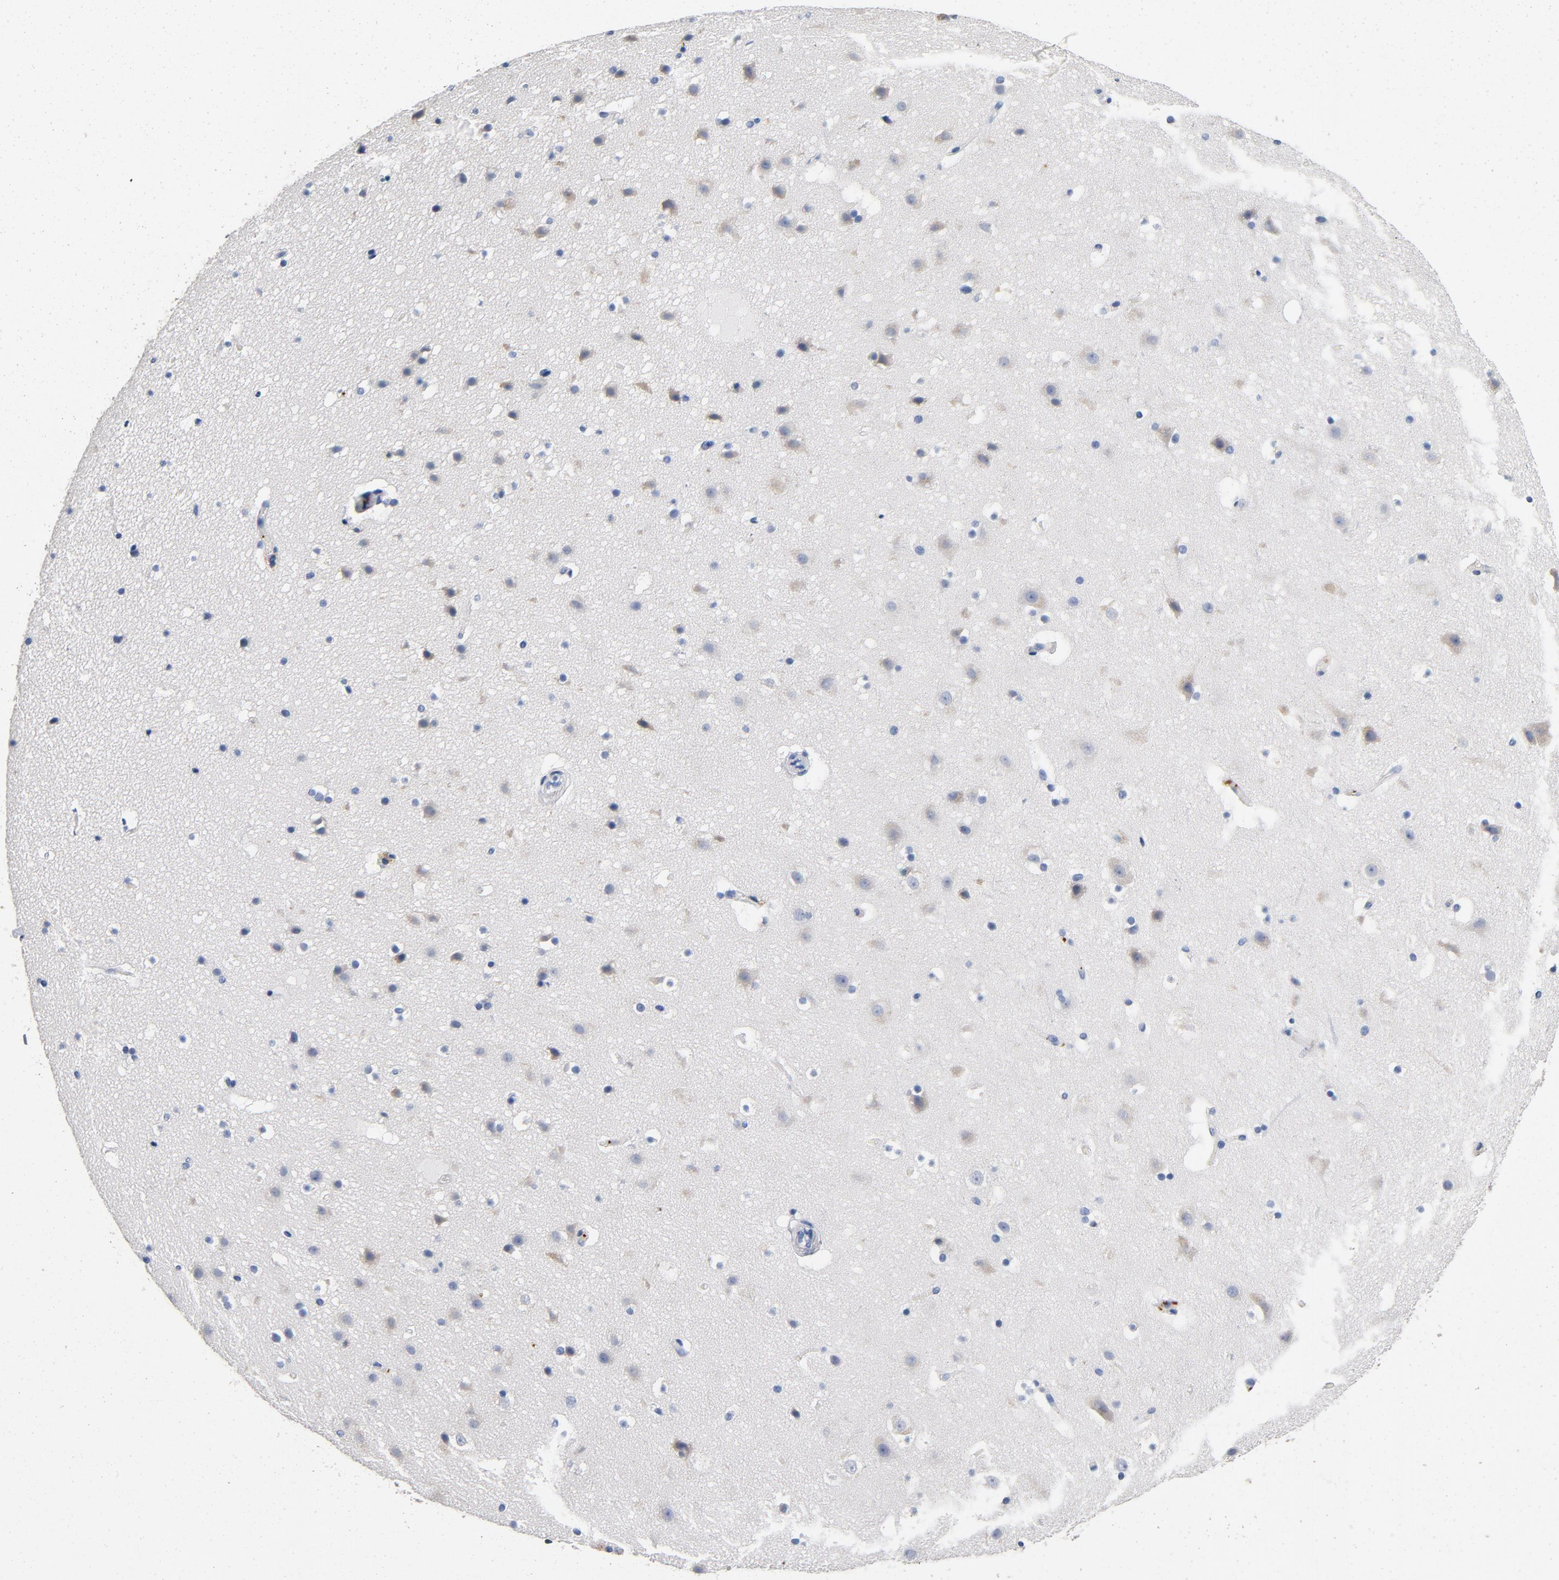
{"staining": {"intensity": "negative", "quantity": "none", "location": "none"}, "tissue": "cerebral cortex", "cell_type": "Endothelial cells", "image_type": "normal", "snomed": [{"axis": "morphology", "description": "Normal tissue, NOS"}, {"axis": "topography", "description": "Cerebral cortex"}], "caption": "The histopathology image displays no staining of endothelial cells in normal cerebral cortex.", "gene": "LMAN2", "patient": {"sex": "male", "age": 45}}